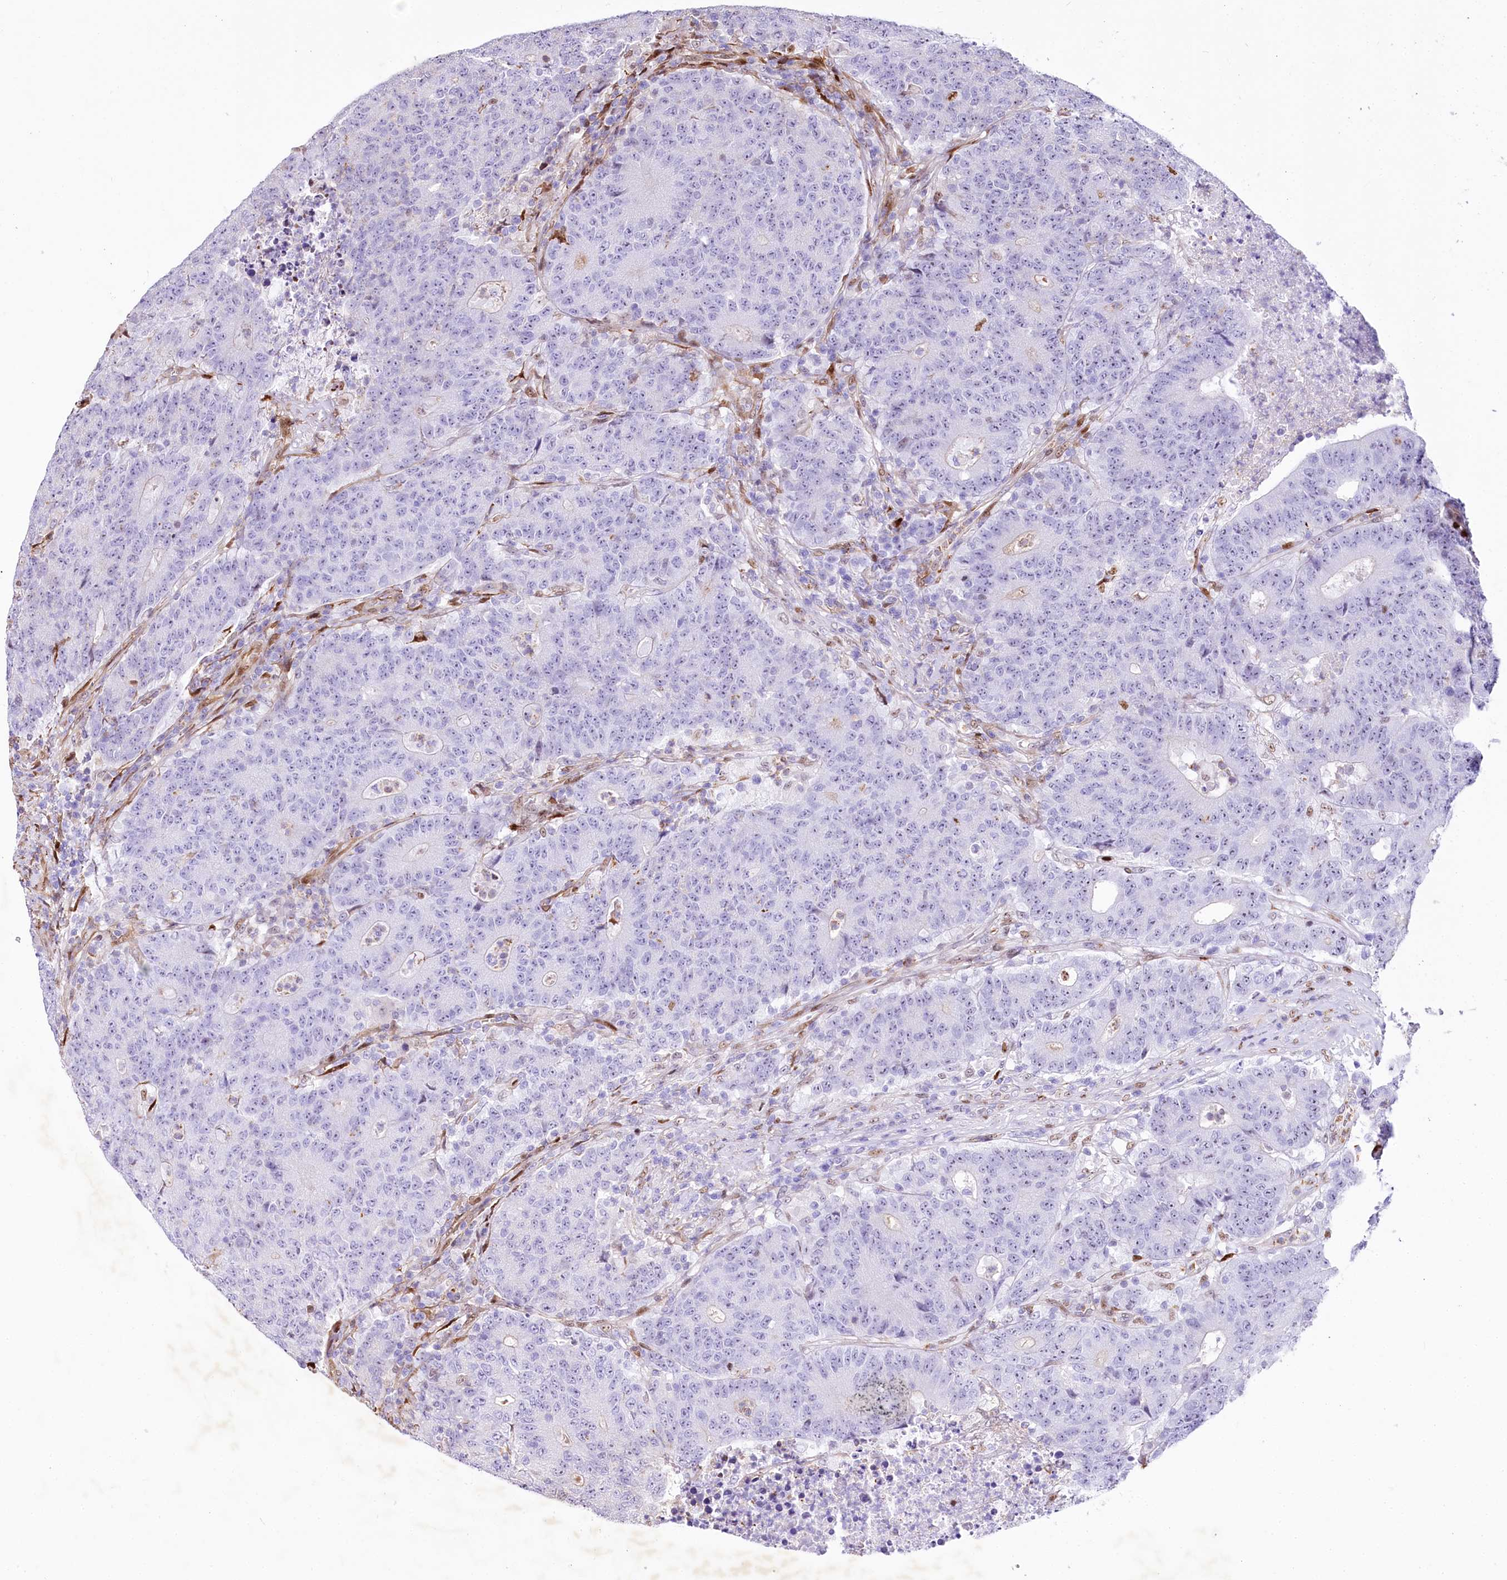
{"staining": {"intensity": "negative", "quantity": "none", "location": "none"}, "tissue": "colorectal cancer", "cell_type": "Tumor cells", "image_type": "cancer", "snomed": [{"axis": "morphology", "description": "Adenocarcinoma, NOS"}, {"axis": "topography", "description": "Colon"}], "caption": "Immunohistochemistry histopathology image of neoplastic tissue: human colorectal cancer stained with DAB shows no significant protein expression in tumor cells.", "gene": "PTMS", "patient": {"sex": "female", "age": 75}}